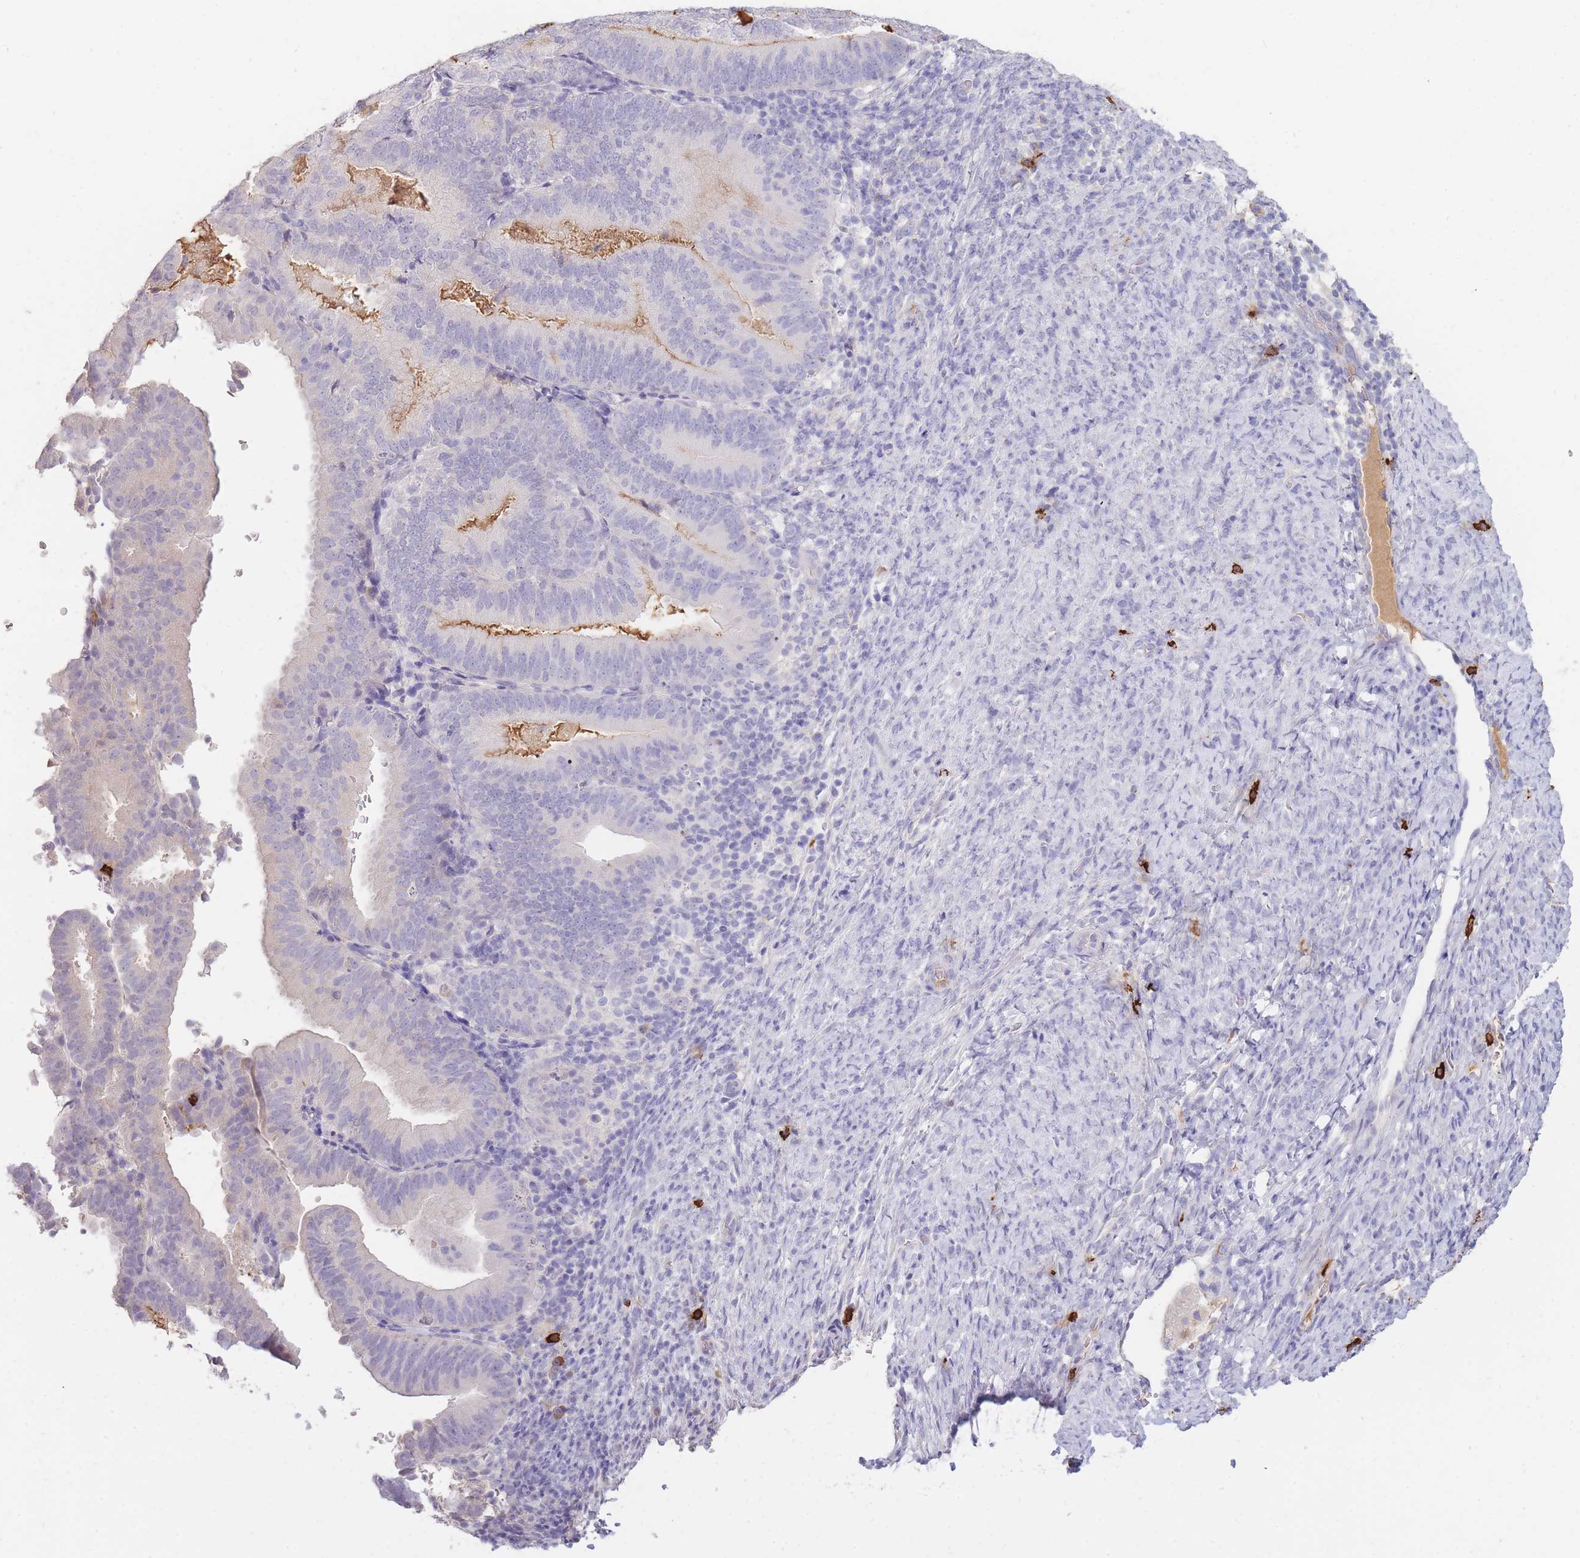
{"staining": {"intensity": "negative", "quantity": "none", "location": "none"}, "tissue": "endometrial cancer", "cell_type": "Tumor cells", "image_type": "cancer", "snomed": [{"axis": "morphology", "description": "Adenocarcinoma, NOS"}, {"axis": "topography", "description": "Endometrium"}], "caption": "This is an immunohistochemistry (IHC) image of human endometrial cancer. There is no positivity in tumor cells.", "gene": "TPSD1", "patient": {"sex": "female", "age": 70}}